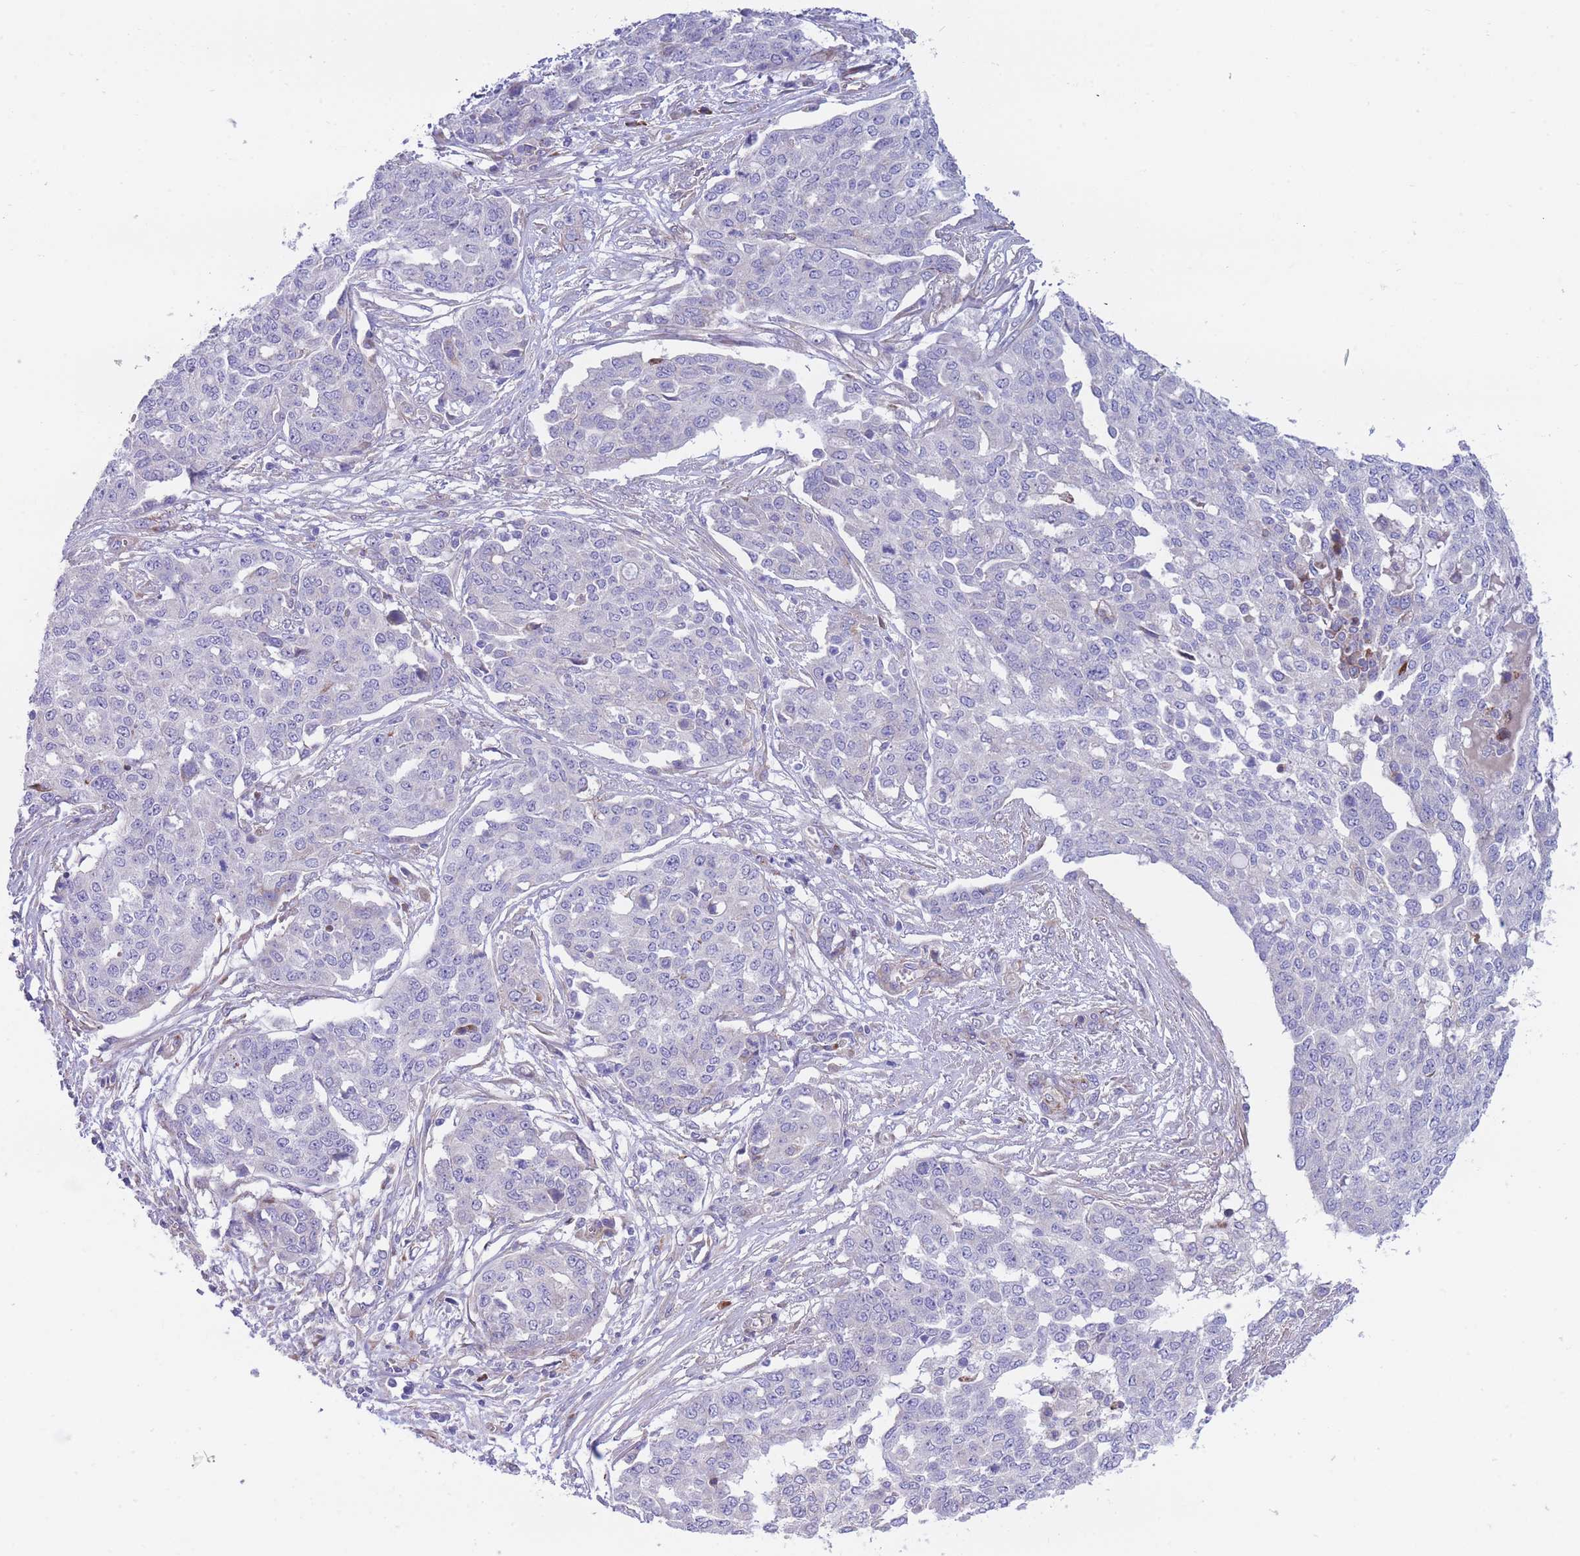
{"staining": {"intensity": "negative", "quantity": "none", "location": "none"}, "tissue": "ovarian cancer", "cell_type": "Tumor cells", "image_type": "cancer", "snomed": [{"axis": "morphology", "description": "Cystadenocarcinoma, serous, NOS"}, {"axis": "topography", "description": "Soft tissue"}, {"axis": "topography", "description": "Ovary"}], "caption": "A high-resolution image shows immunohistochemistry staining of ovarian serous cystadenocarcinoma, which shows no significant expression in tumor cells.", "gene": "DET1", "patient": {"sex": "female", "age": 57}}